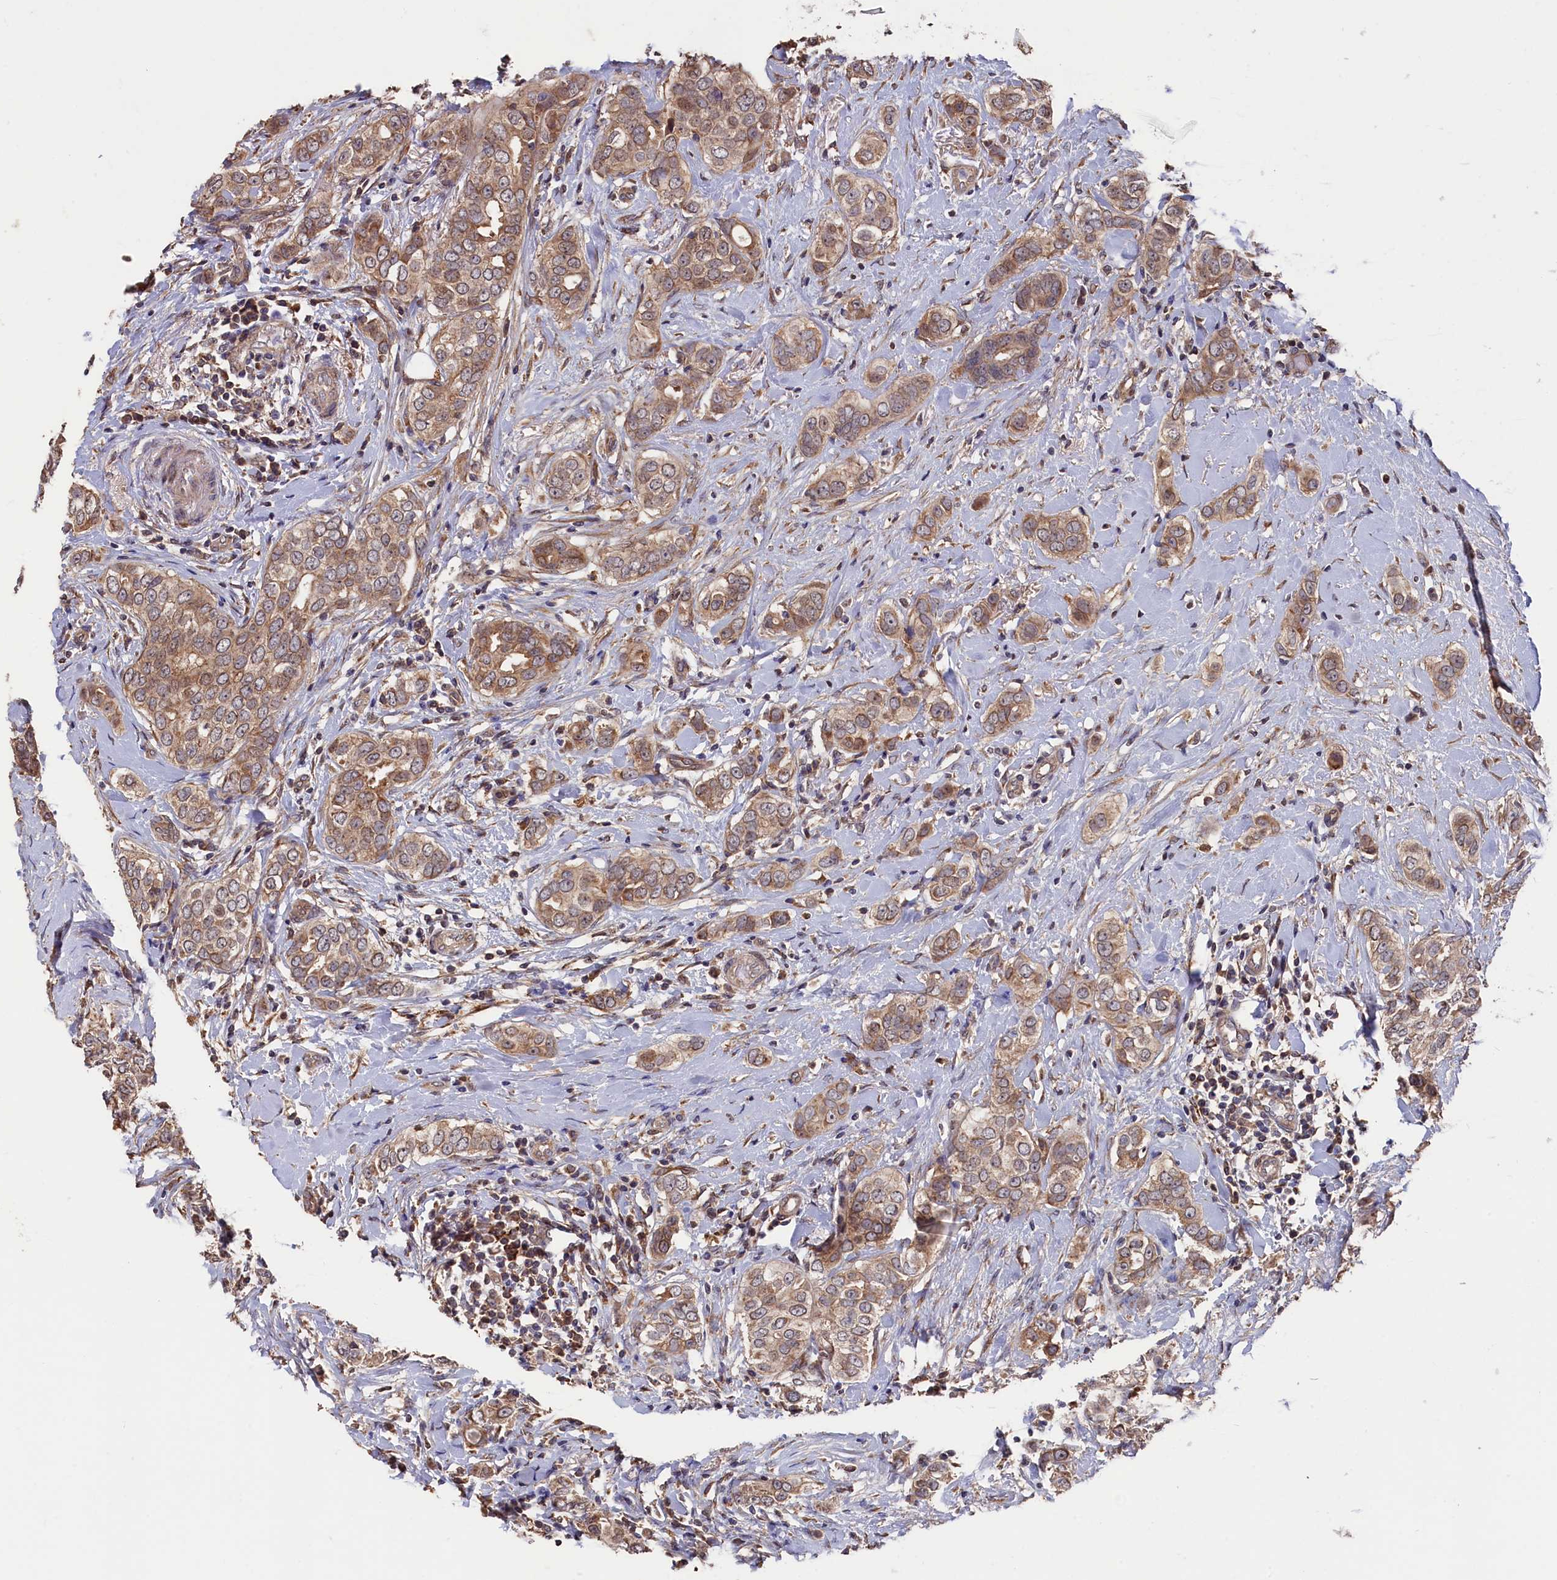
{"staining": {"intensity": "moderate", "quantity": ">75%", "location": "cytoplasmic/membranous"}, "tissue": "breast cancer", "cell_type": "Tumor cells", "image_type": "cancer", "snomed": [{"axis": "morphology", "description": "Lobular carcinoma"}, {"axis": "topography", "description": "Breast"}], "caption": "Immunohistochemical staining of breast cancer demonstrates moderate cytoplasmic/membranous protein expression in approximately >75% of tumor cells. The protein of interest is shown in brown color, while the nuclei are stained blue.", "gene": "SLC12A4", "patient": {"sex": "female", "age": 51}}